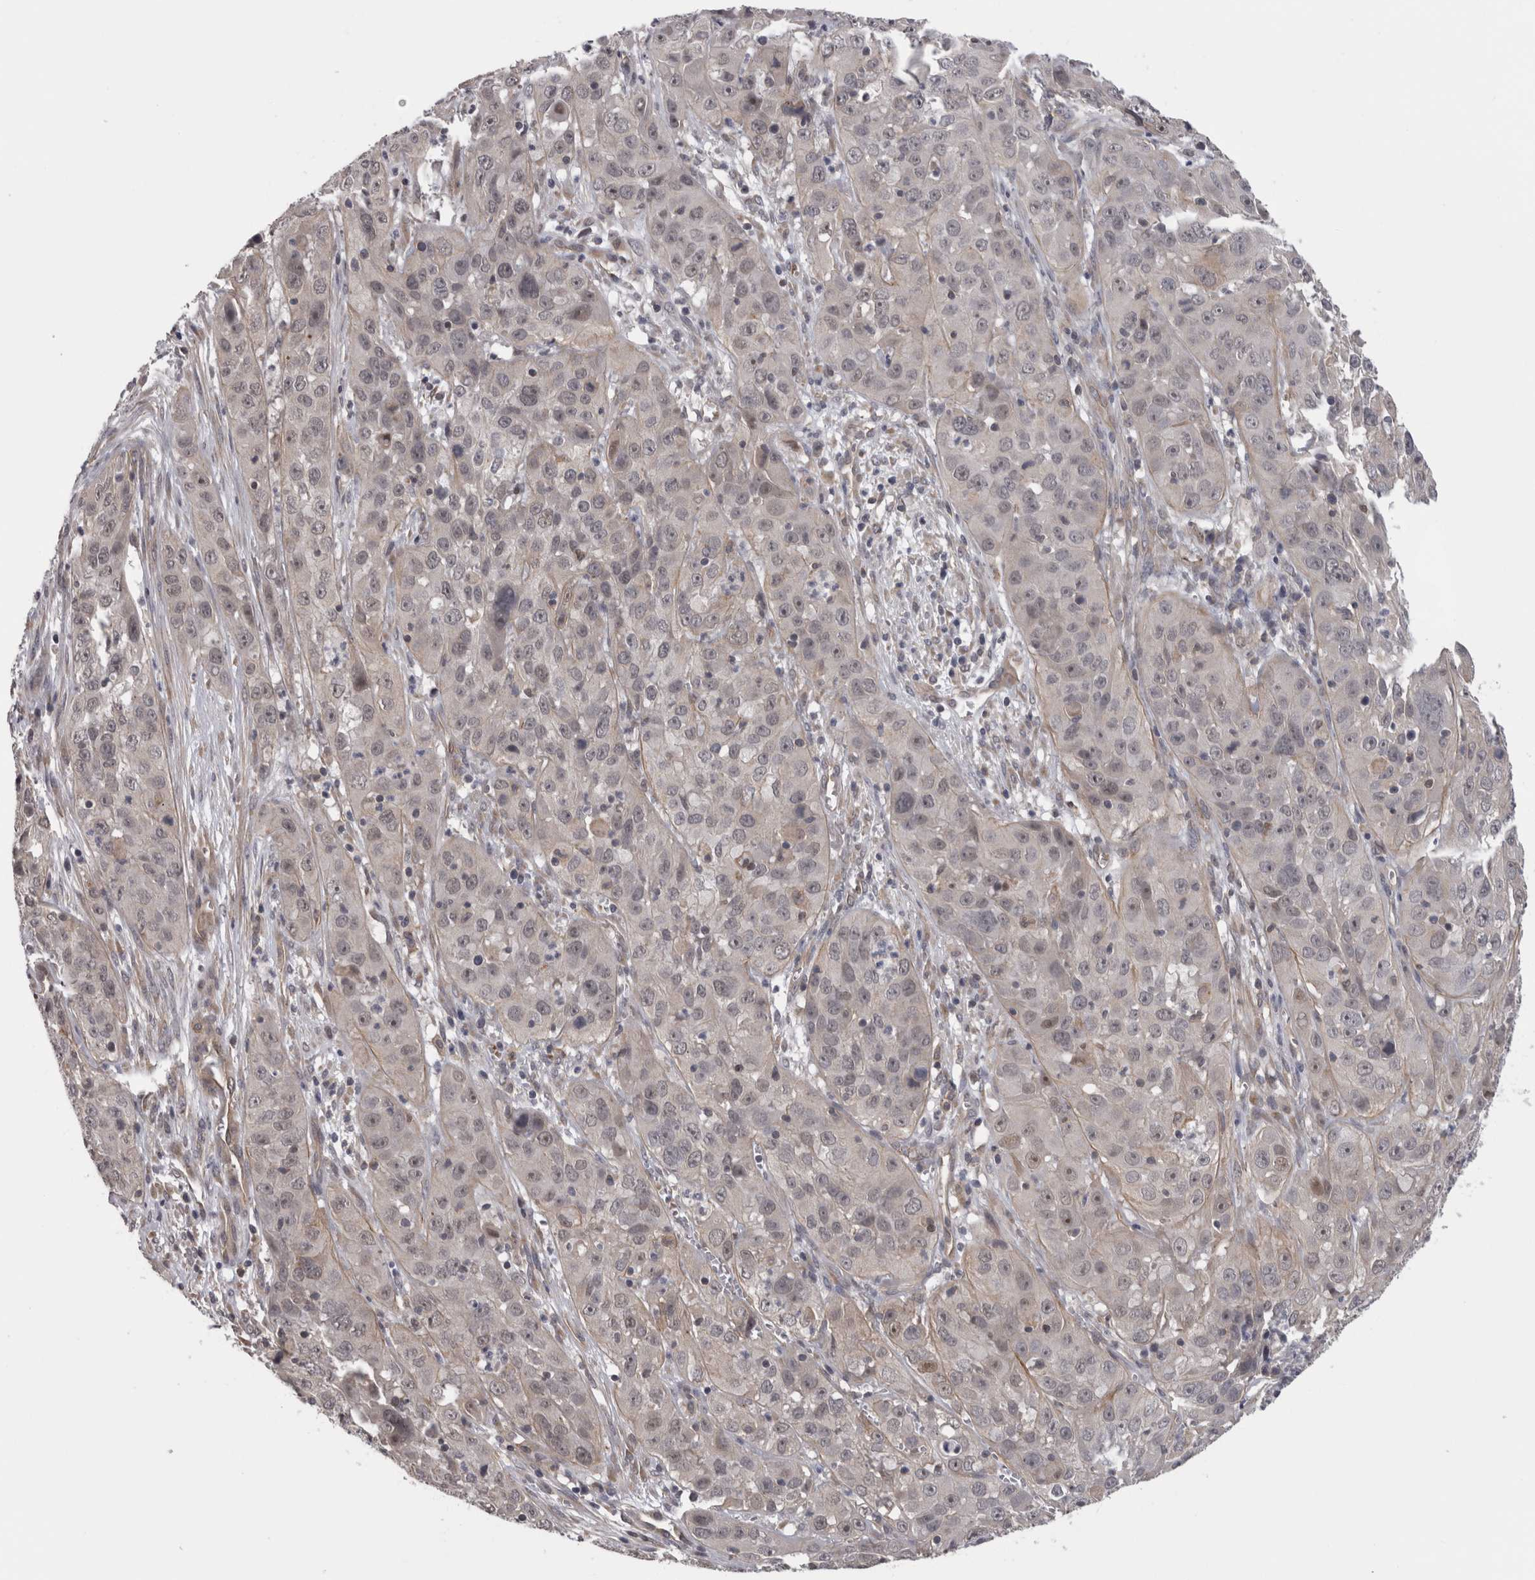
{"staining": {"intensity": "weak", "quantity": "<25%", "location": "cytoplasmic/membranous"}, "tissue": "cervical cancer", "cell_type": "Tumor cells", "image_type": "cancer", "snomed": [{"axis": "morphology", "description": "Squamous cell carcinoma, NOS"}, {"axis": "topography", "description": "Cervix"}], "caption": "Immunohistochemical staining of human squamous cell carcinoma (cervical) exhibits no significant positivity in tumor cells.", "gene": "RMDN1", "patient": {"sex": "female", "age": 32}}